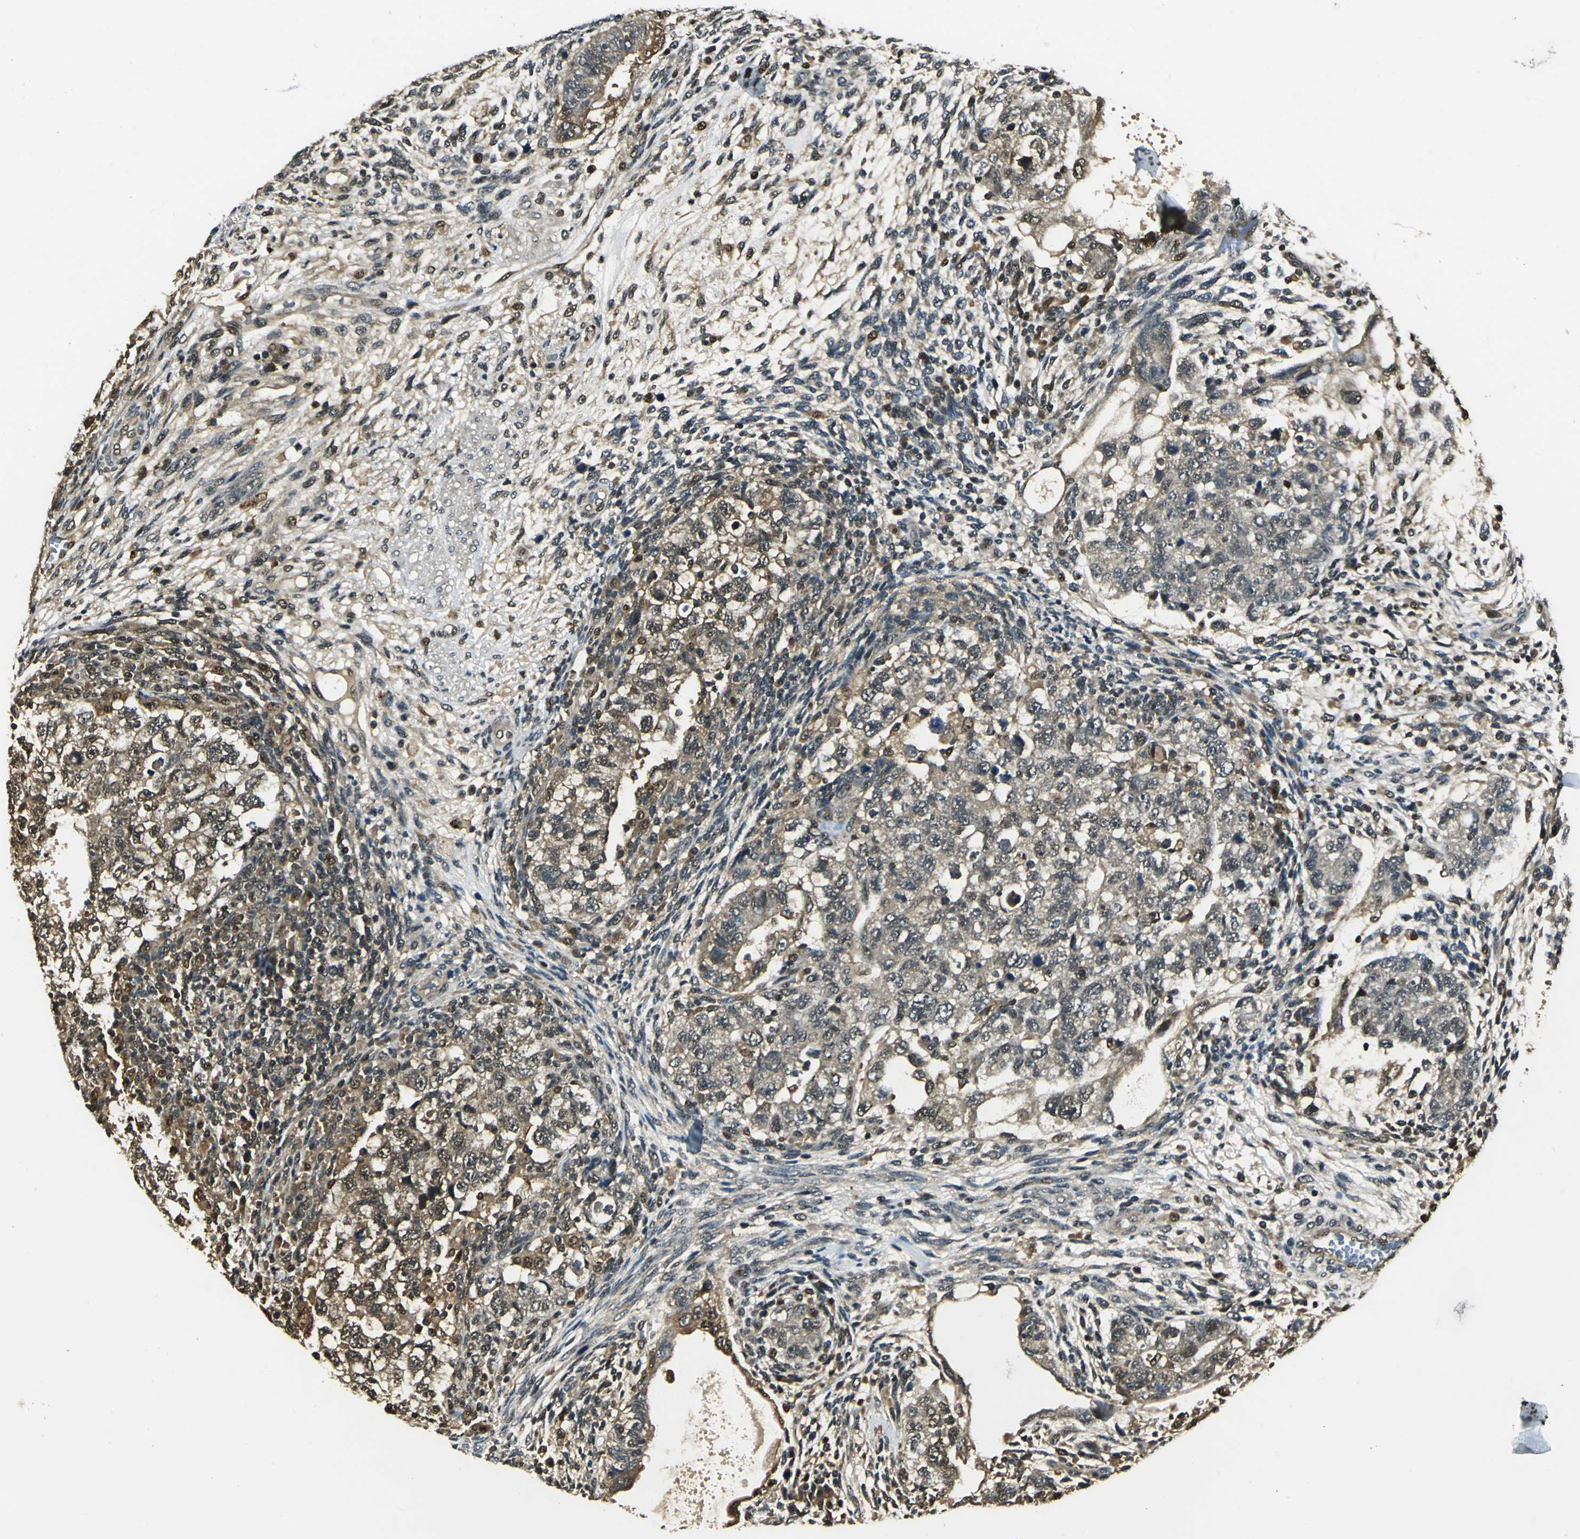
{"staining": {"intensity": "weak", "quantity": ">75%", "location": "cytoplasmic/membranous,nuclear"}, "tissue": "testis cancer", "cell_type": "Tumor cells", "image_type": "cancer", "snomed": [{"axis": "morphology", "description": "Normal tissue, NOS"}, {"axis": "morphology", "description": "Carcinoma, Embryonal, NOS"}, {"axis": "topography", "description": "Testis"}], "caption": "Immunohistochemical staining of human testis embryonal carcinoma exhibits weak cytoplasmic/membranous and nuclear protein expression in about >75% of tumor cells.", "gene": "PPP1R13L", "patient": {"sex": "male", "age": 36}}